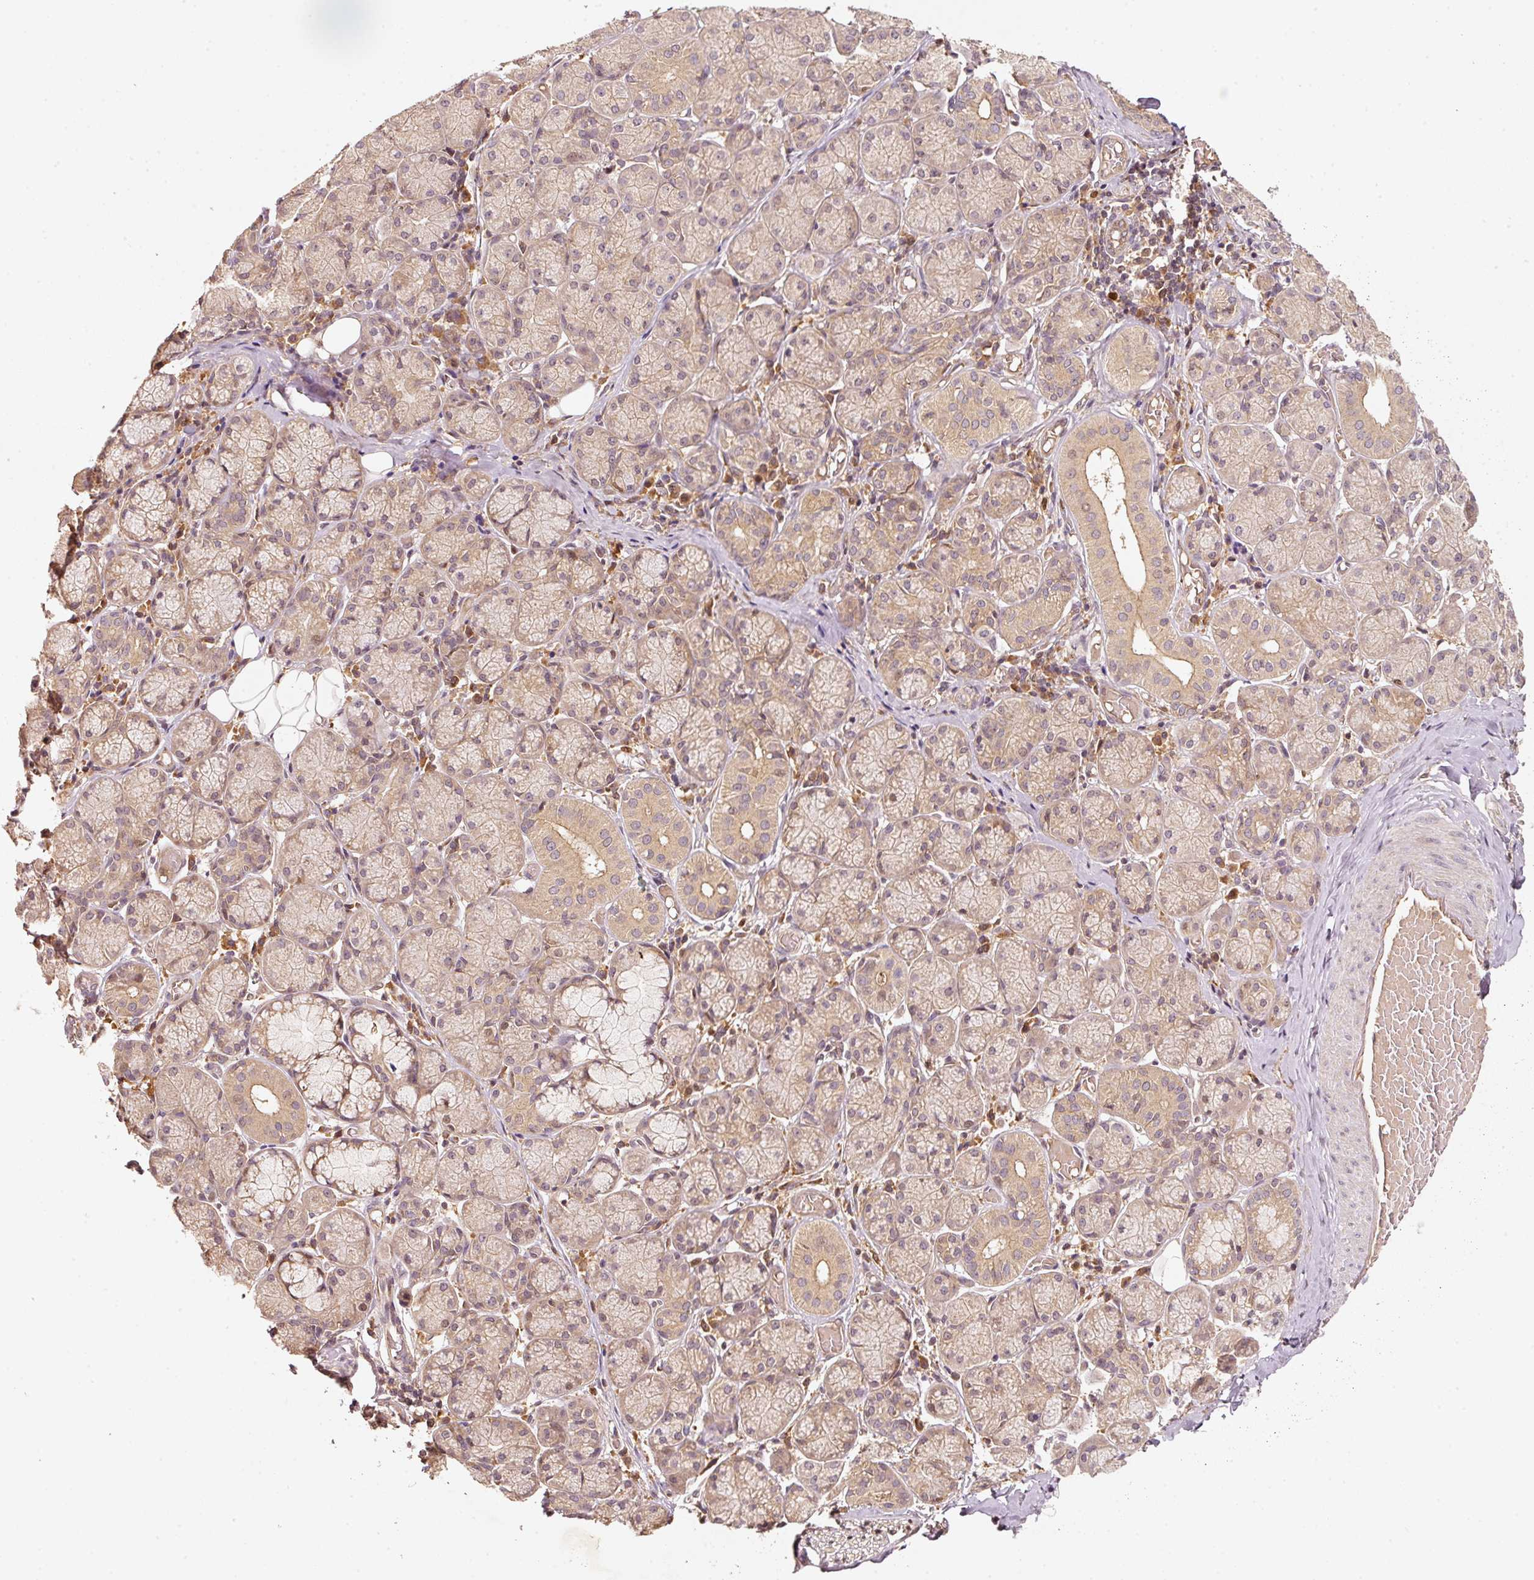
{"staining": {"intensity": "negative", "quantity": "none", "location": "none"}, "tissue": "adipose tissue", "cell_type": "Adipocytes", "image_type": "normal", "snomed": [{"axis": "morphology", "description": "Normal tissue, NOS"}, {"axis": "topography", "description": "Salivary gland"}, {"axis": "topography", "description": "Peripheral nerve tissue"}], "caption": "This is an IHC image of unremarkable human adipose tissue. There is no staining in adipocytes.", "gene": "RRAS2", "patient": {"sex": "female", "age": 24}}